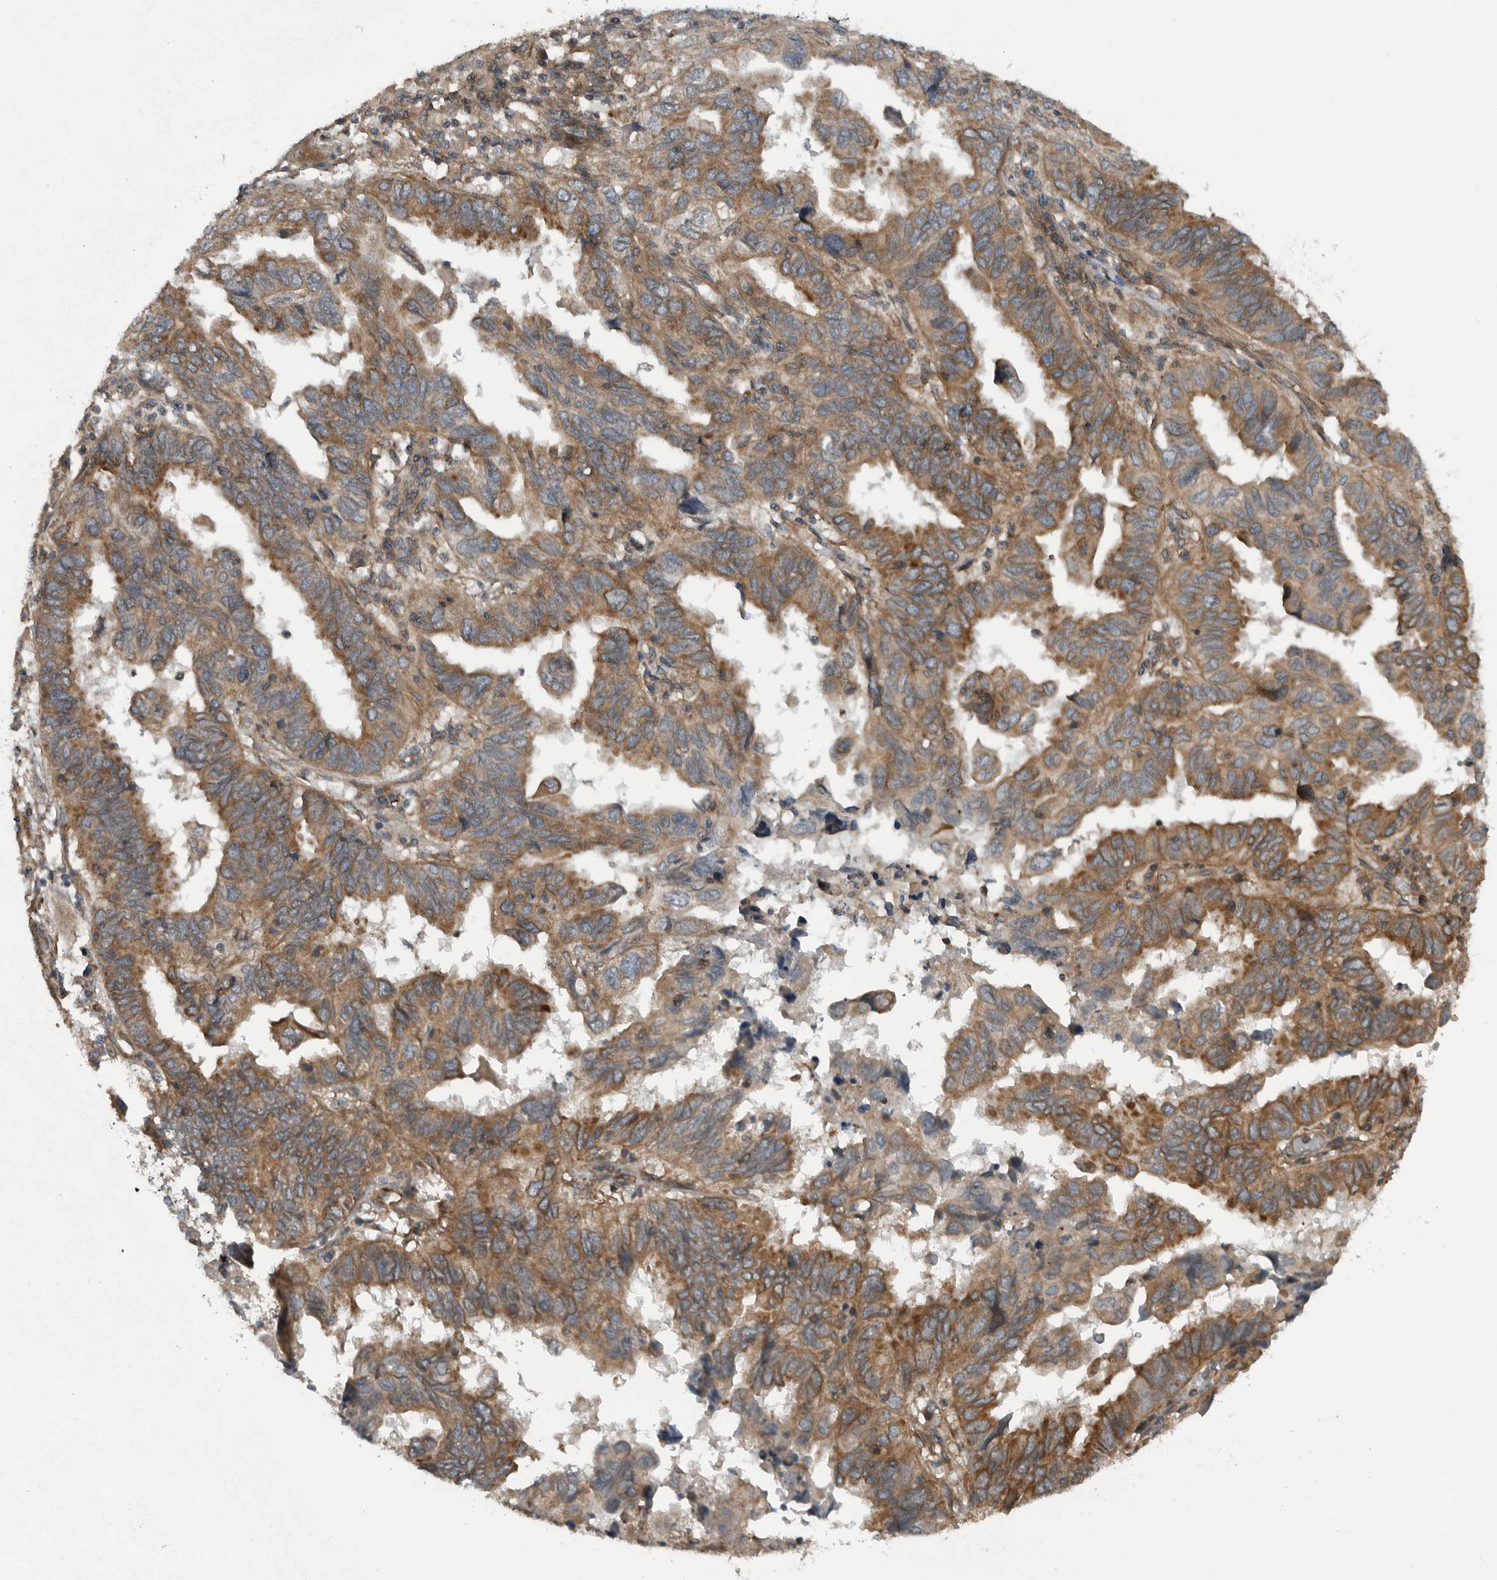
{"staining": {"intensity": "moderate", "quantity": ">75%", "location": "cytoplasmic/membranous"}, "tissue": "endometrial cancer", "cell_type": "Tumor cells", "image_type": "cancer", "snomed": [{"axis": "morphology", "description": "Adenocarcinoma, NOS"}, {"axis": "topography", "description": "Uterus"}], "caption": "Adenocarcinoma (endometrial) stained with DAB (3,3'-diaminobenzidine) immunohistochemistry displays medium levels of moderate cytoplasmic/membranous staining in approximately >75% of tumor cells.", "gene": "AMFR", "patient": {"sex": "female", "age": 77}}